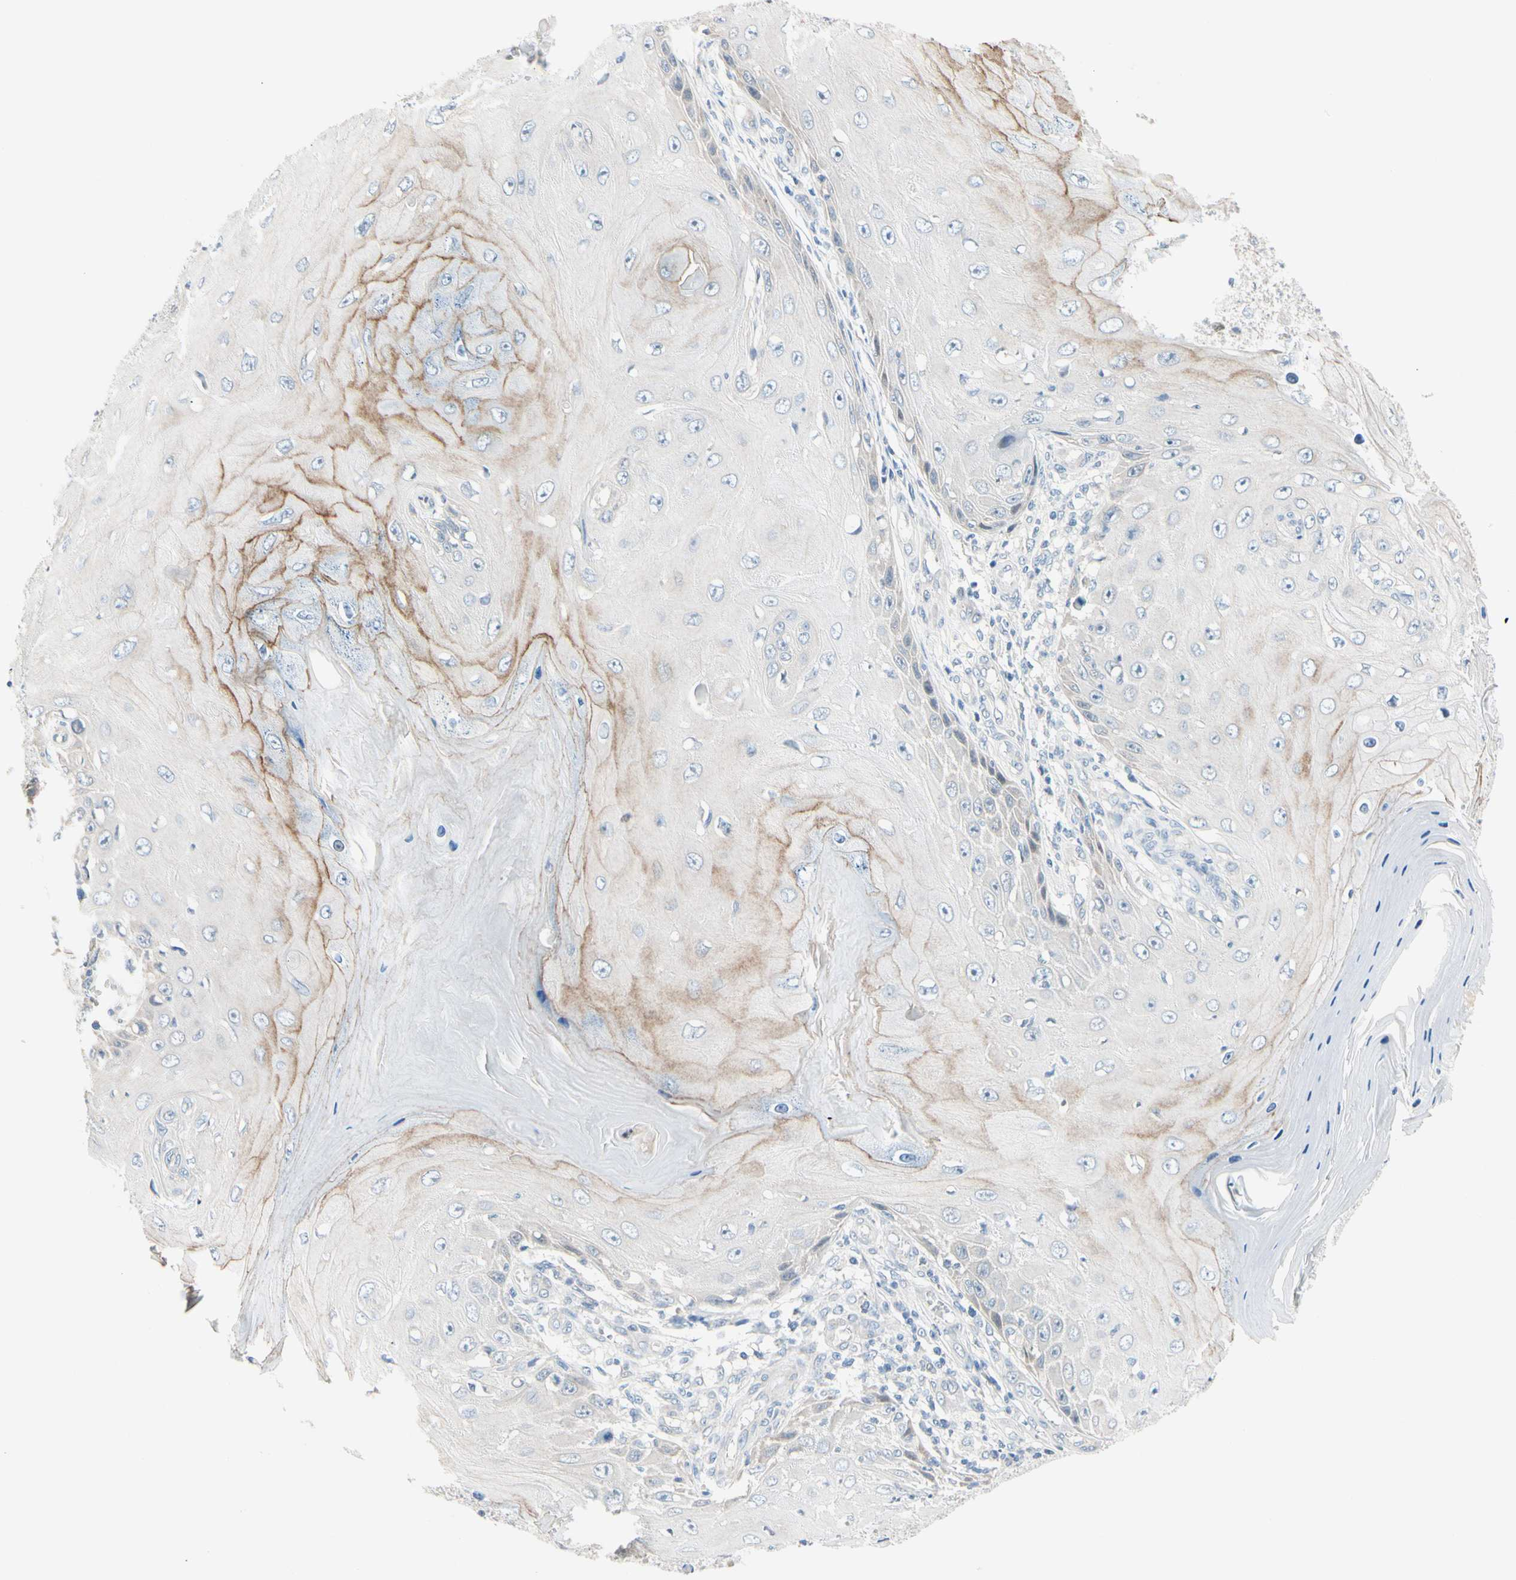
{"staining": {"intensity": "negative", "quantity": "none", "location": "none"}, "tissue": "skin cancer", "cell_type": "Tumor cells", "image_type": "cancer", "snomed": [{"axis": "morphology", "description": "Squamous cell carcinoma, NOS"}, {"axis": "topography", "description": "Skin"}], "caption": "Squamous cell carcinoma (skin) was stained to show a protein in brown. There is no significant positivity in tumor cells. (Brightfield microscopy of DAB IHC at high magnification).", "gene": "CFAP36", "patient": {"sex": "female", "age": 73}}